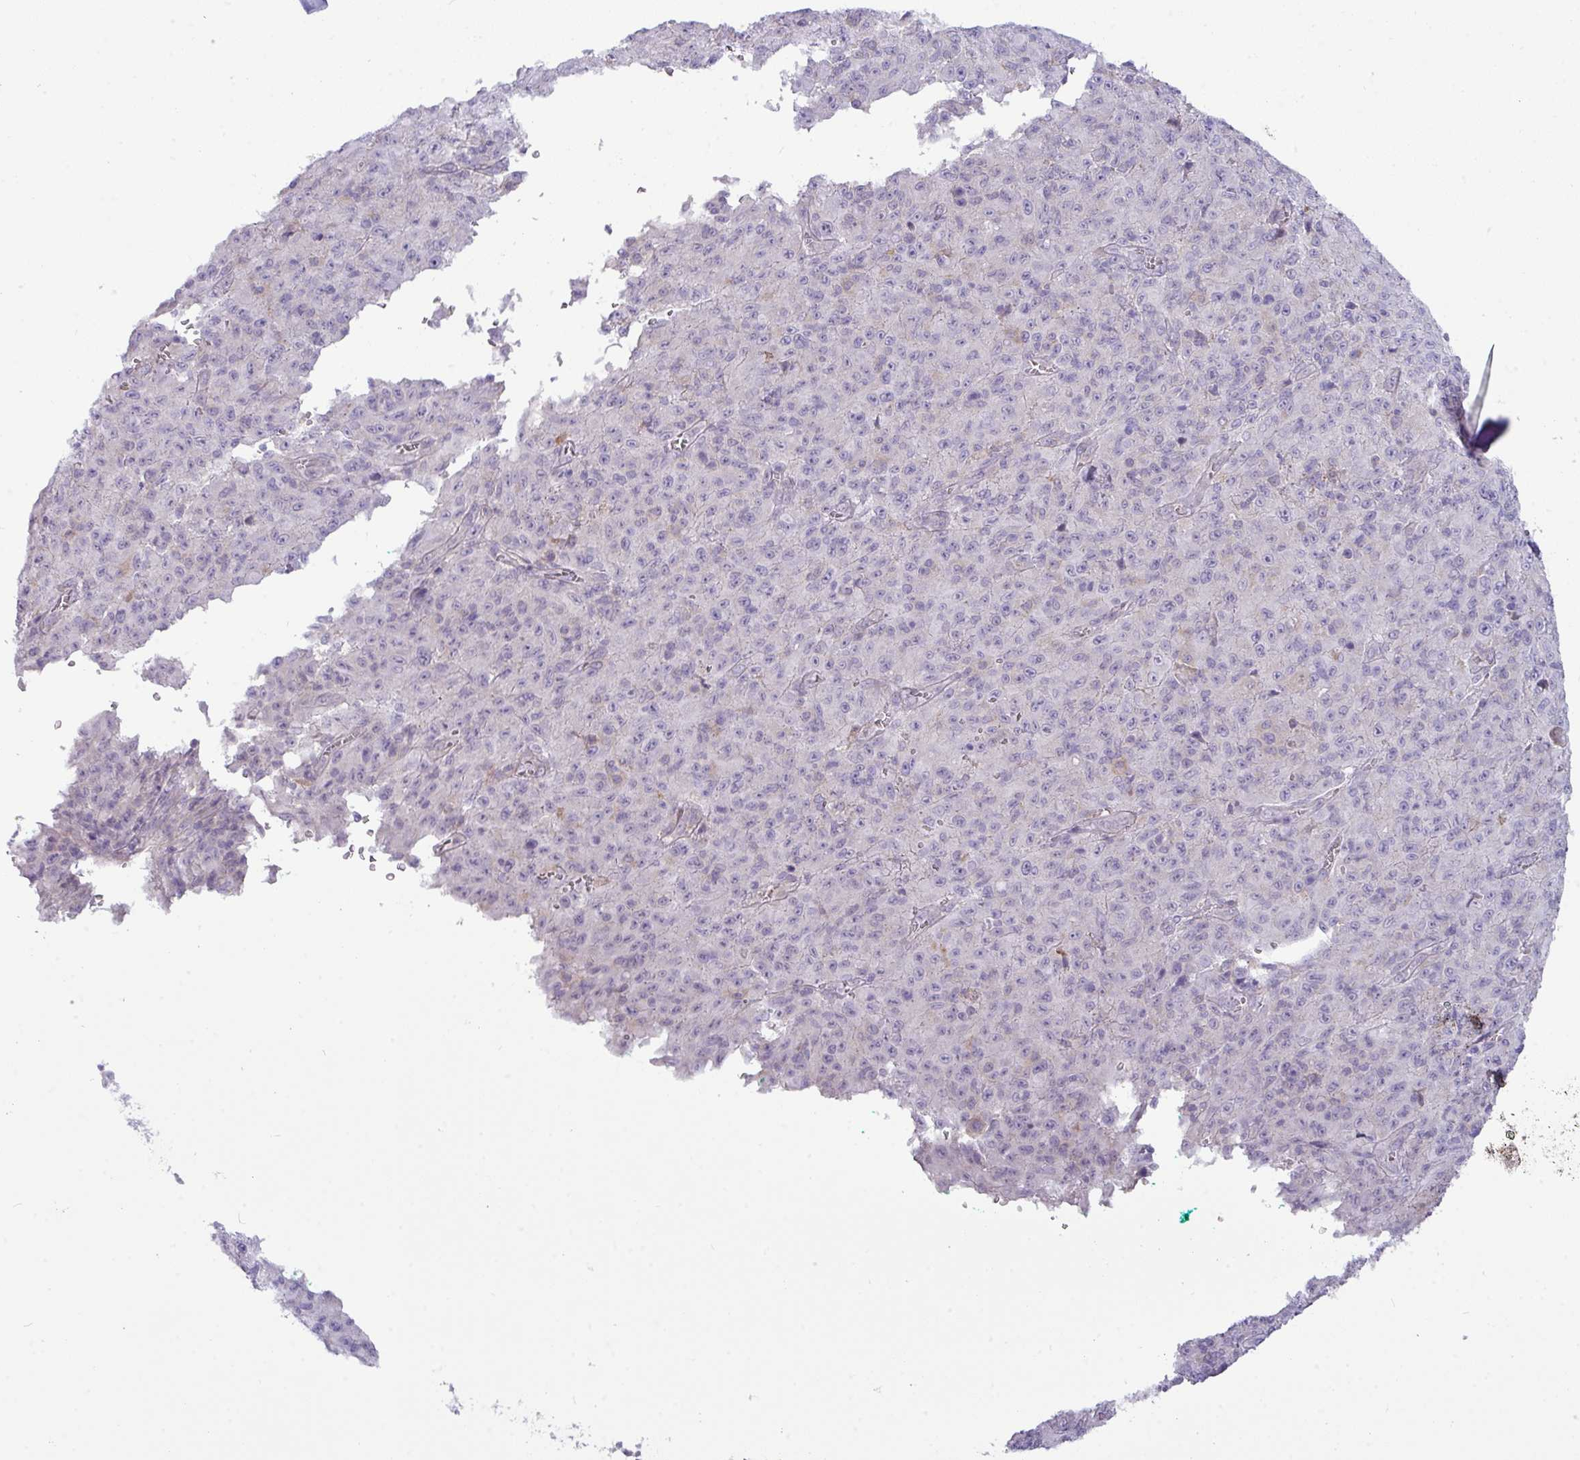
{"staining": {"intensity": "negative", "quantity": "none", "location": "none"}, "tissue": "melanoma", "cell_type": "Tumor cells", "image_type": "cancer", "snomed": [{"axis": "morphology", "description": "Malignant melanoma, NOS"}, {"axis": "topography", "description": "Skin"}], "caption": "There is no significant positivity in tumor cells of malignant melanoma.", "gene": "ZNF524", "patient": {"sex": "male", "age": 46}}